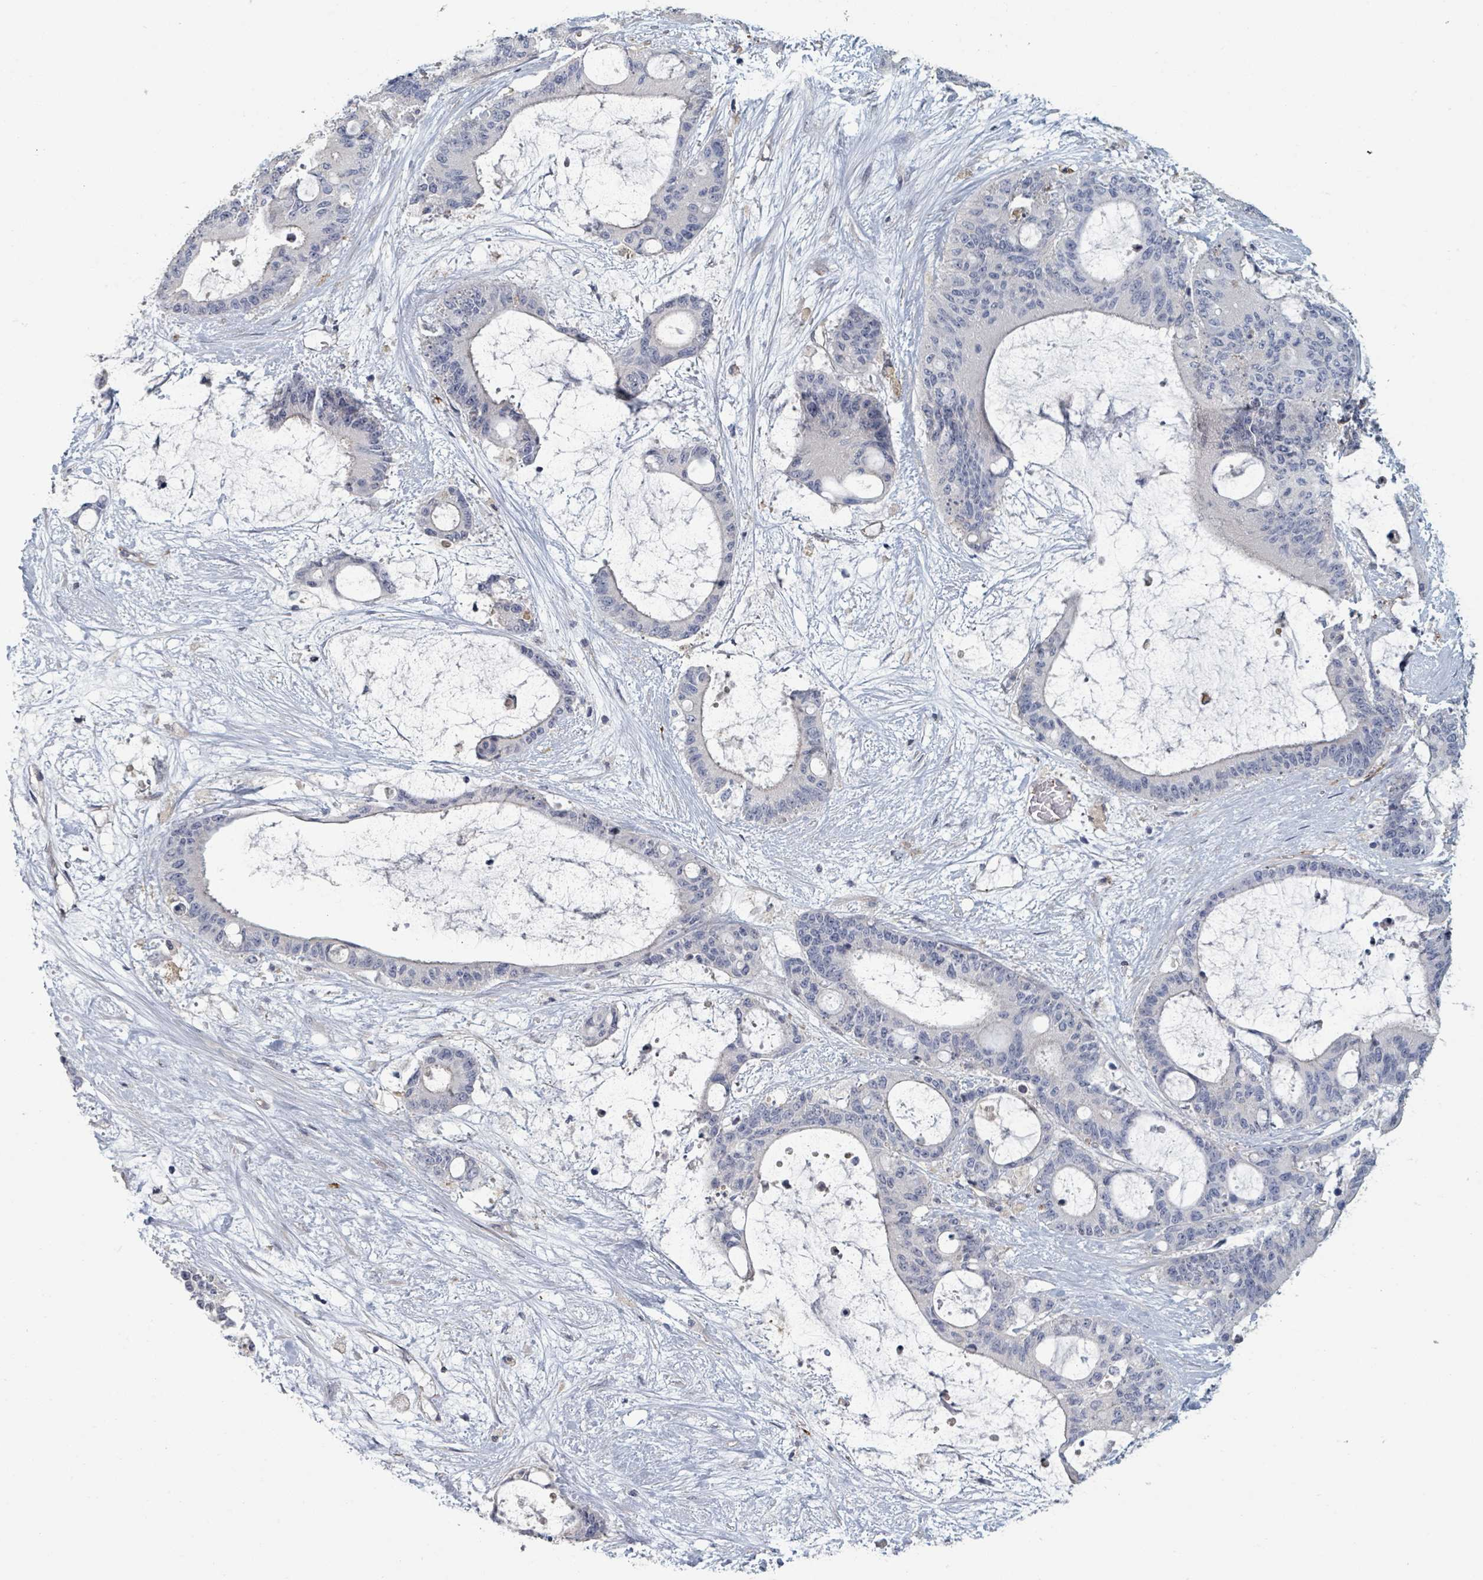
{"staining": {"intensity": "negative", "quantity": "none", "location": "none"}, "tissue": "liver cancer", "cell_type": "Tumor cells", "image_type": "cancer", "snomed": [{"axis": "morphology", "description": "Normal tissue, NOS"}, {"axis": "morphology", "description": "Cholangiocarcinoma"}, {"axis": "topography", "description": "Liver"}, {"axis": "topography", "description": "Peripheral nerve tissue"}], "caption": "Micrograph shows no significant protein positivity in tumor cells of liver cancer (cholangiocarcinoma).", "gene": "PLAUR", "patient": {"sex": "female", "age": 73}}